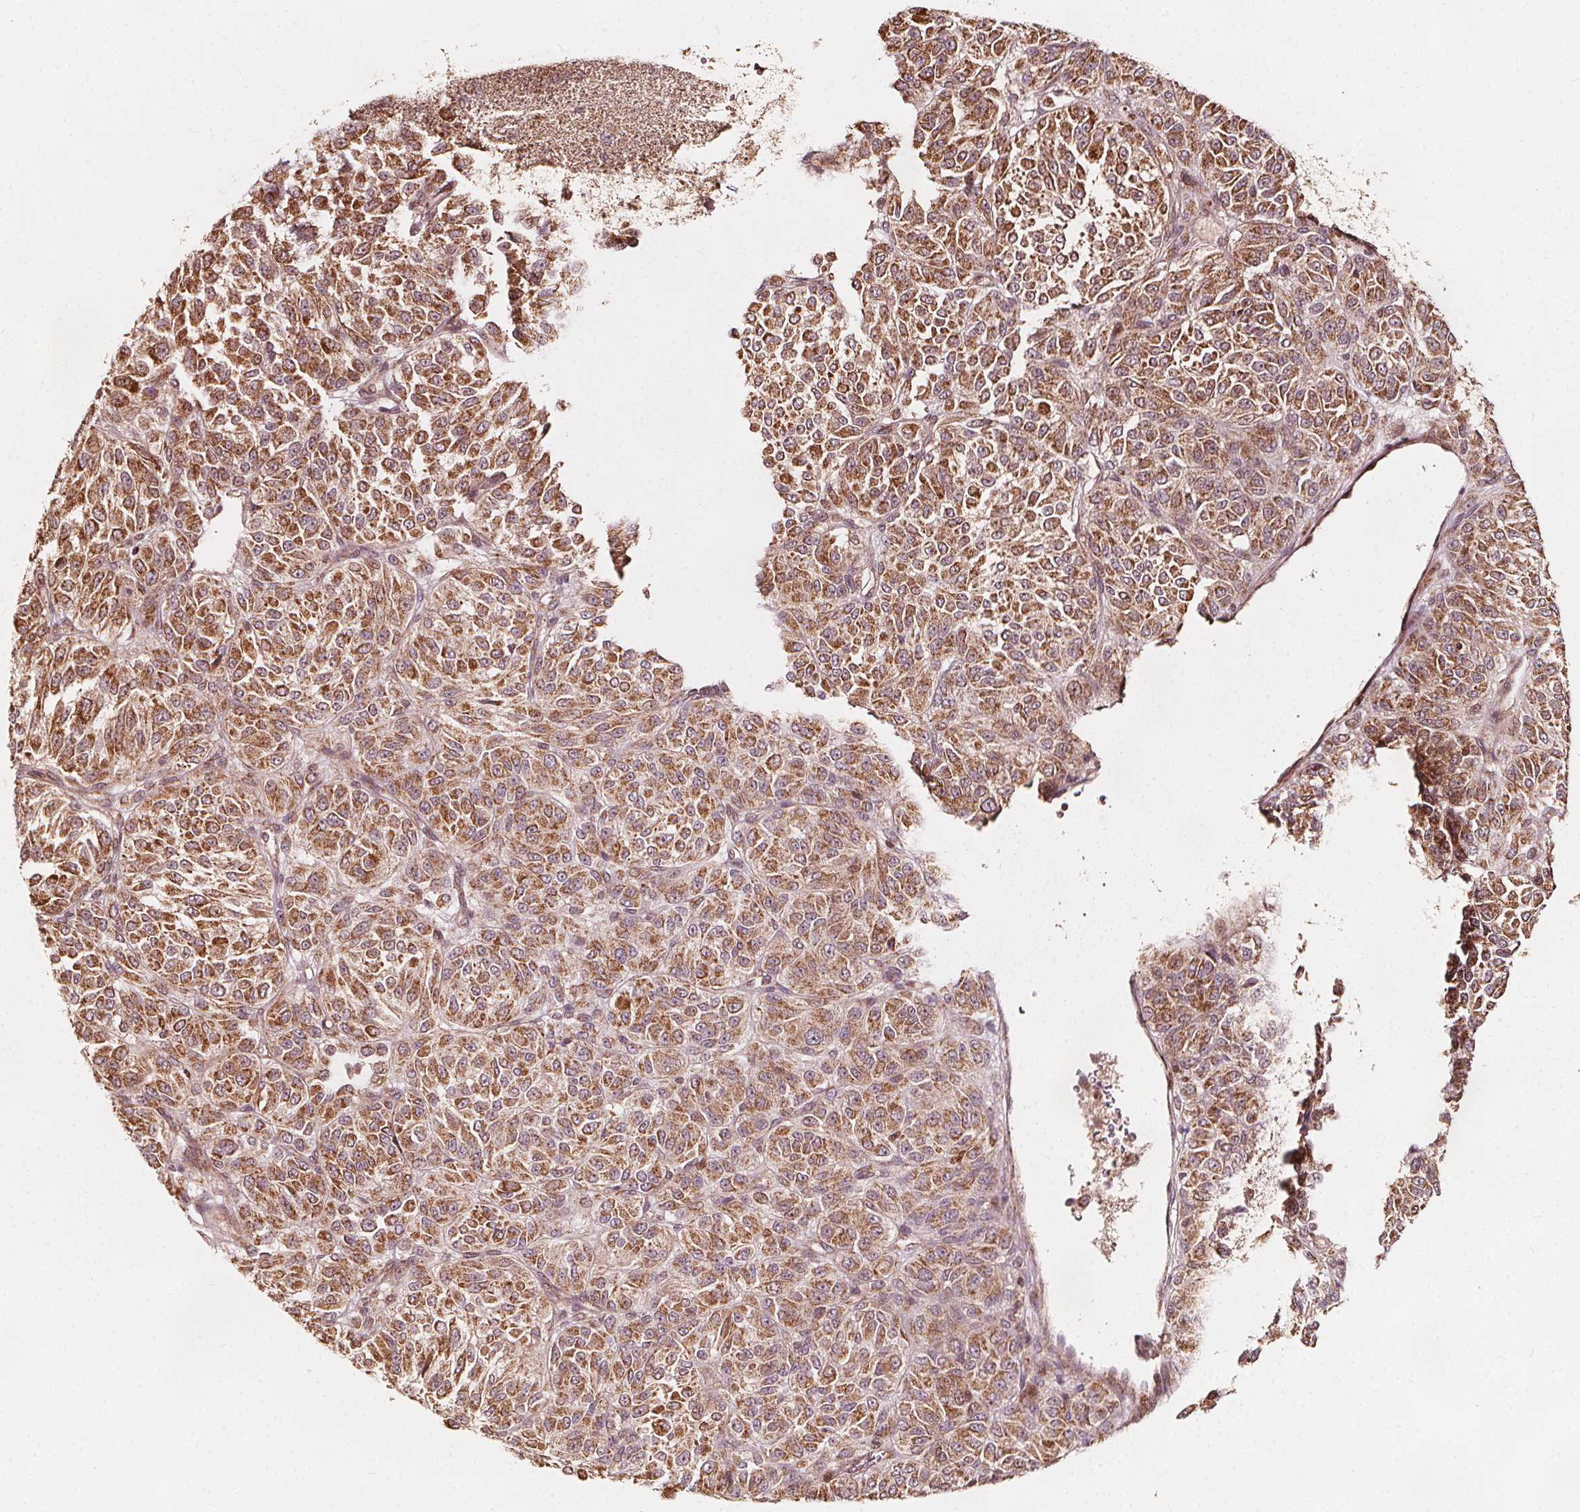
{"staining": {"intensity": "moderate", "quantity": ">75%", "location": "cytoplasmic/membranous"}, "tissue": "melanoma", "cell_type": "Tumor cells", "image_type": "cancer", "snomed": [{"axis": "morphology", "description": "Malignant melanoma, Metastatic site"}, {"axis": "topography", "description": "Brain"}], "caption": "Immunohistochemistry (IHC) (DAB) staining of melanoma exhibits moderate cytoplasmic/membranous protein staining in about >75% of tumor cells.", "gene": "AIP", "patient": {"sex": "female", "age": 56}}